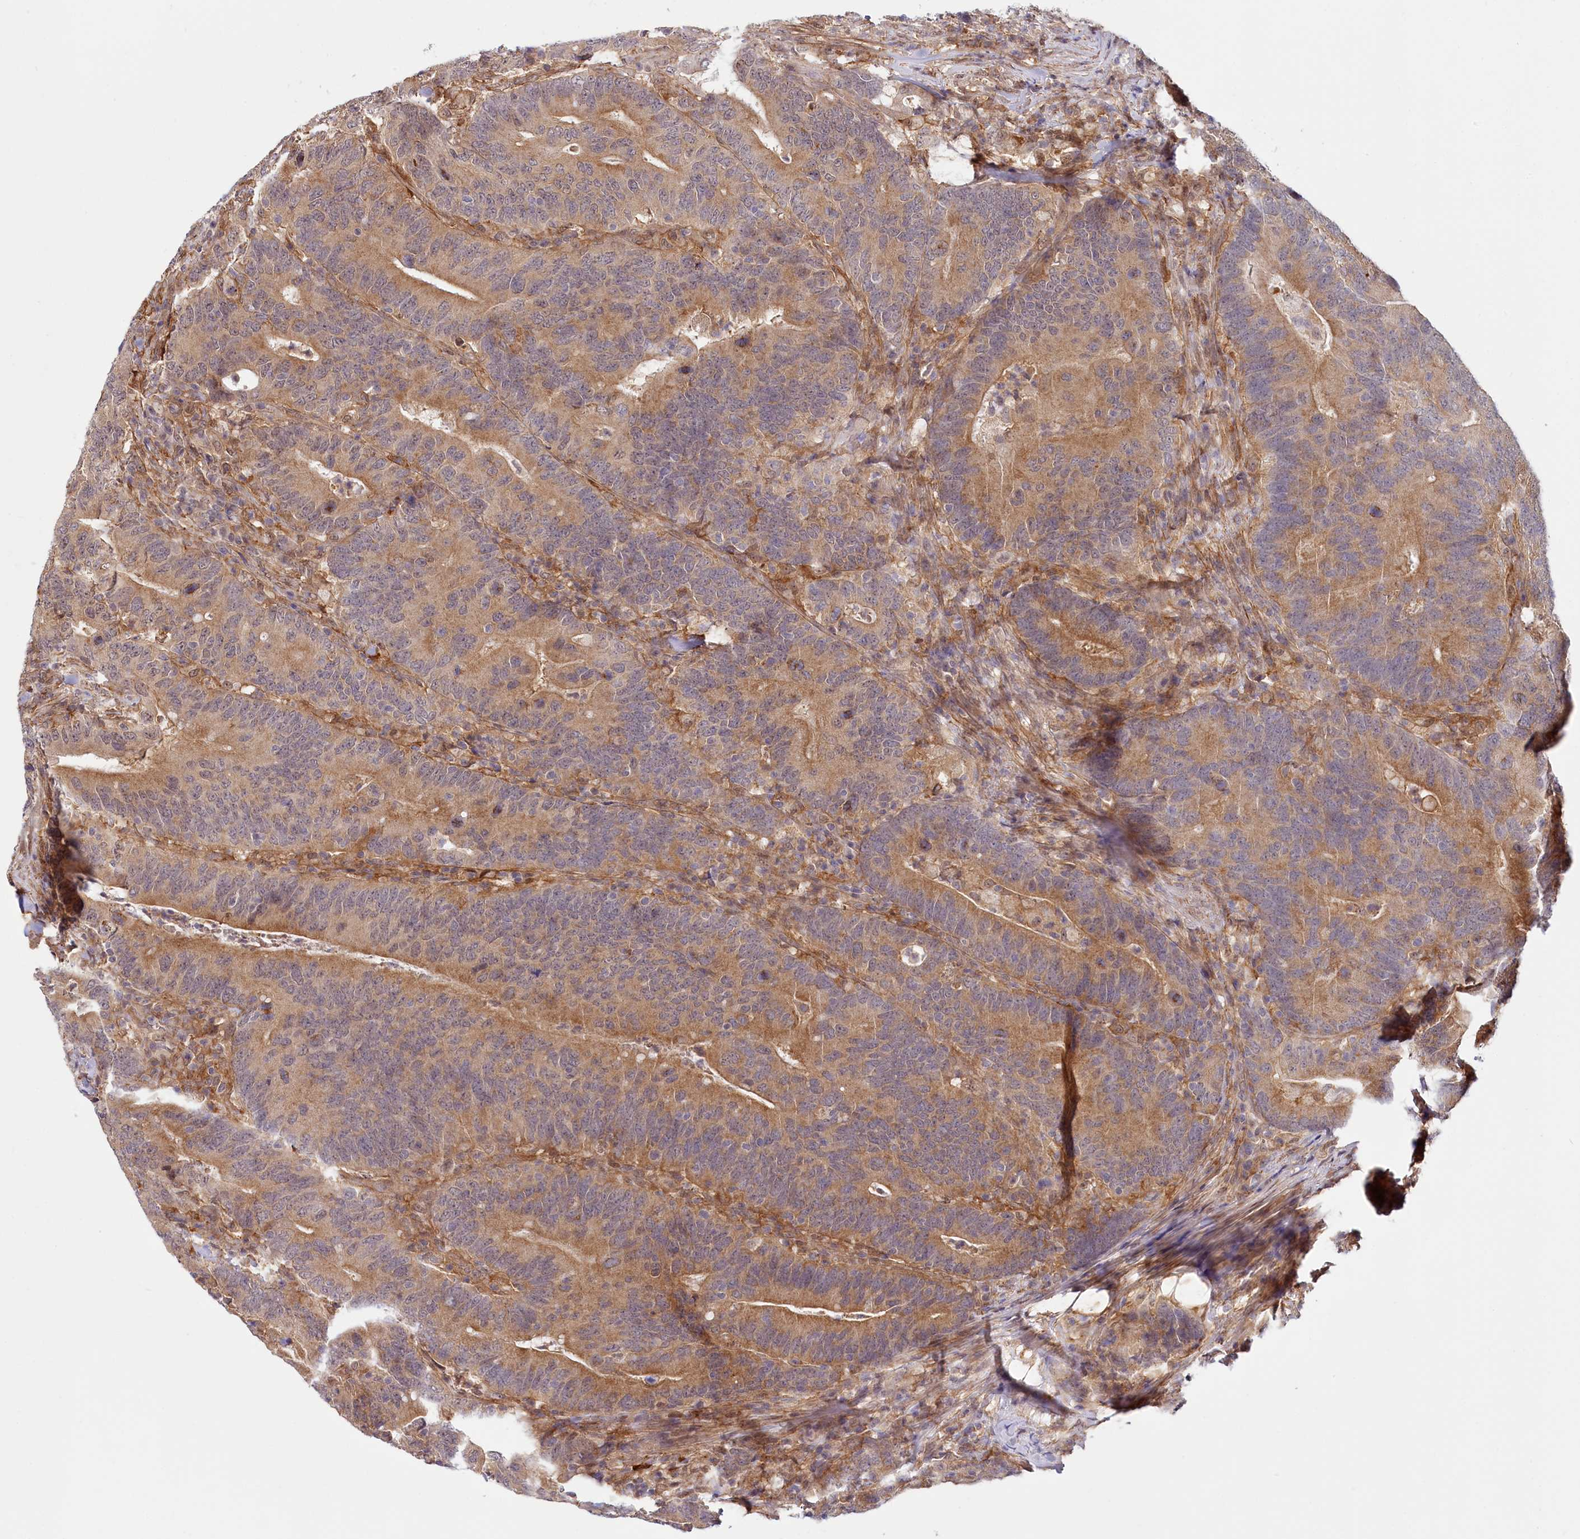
{"staining": {"intensity": "moderate", "quantity": ">75%", "location": "cytoplasmic/membranous"}, "tissue": "colorectal cancer", "cell_type": "Tumor cells", "image_type": "cancer", "snomed": [{"axis": "morphology", "description": "Adenocarcinoma, NOS"}, {"axis": "topography", "description": "Colon"}], "caption": "DAB (3,3'-diaminobenzidine) immunohistochemical staining of human colorectal cancer reveals moderate cytoplasmic/membranous protein positivity in about >75% of tumor cells.", "gene": "TUBGCP2", "patient": {"sex": "female", "age": 66}}